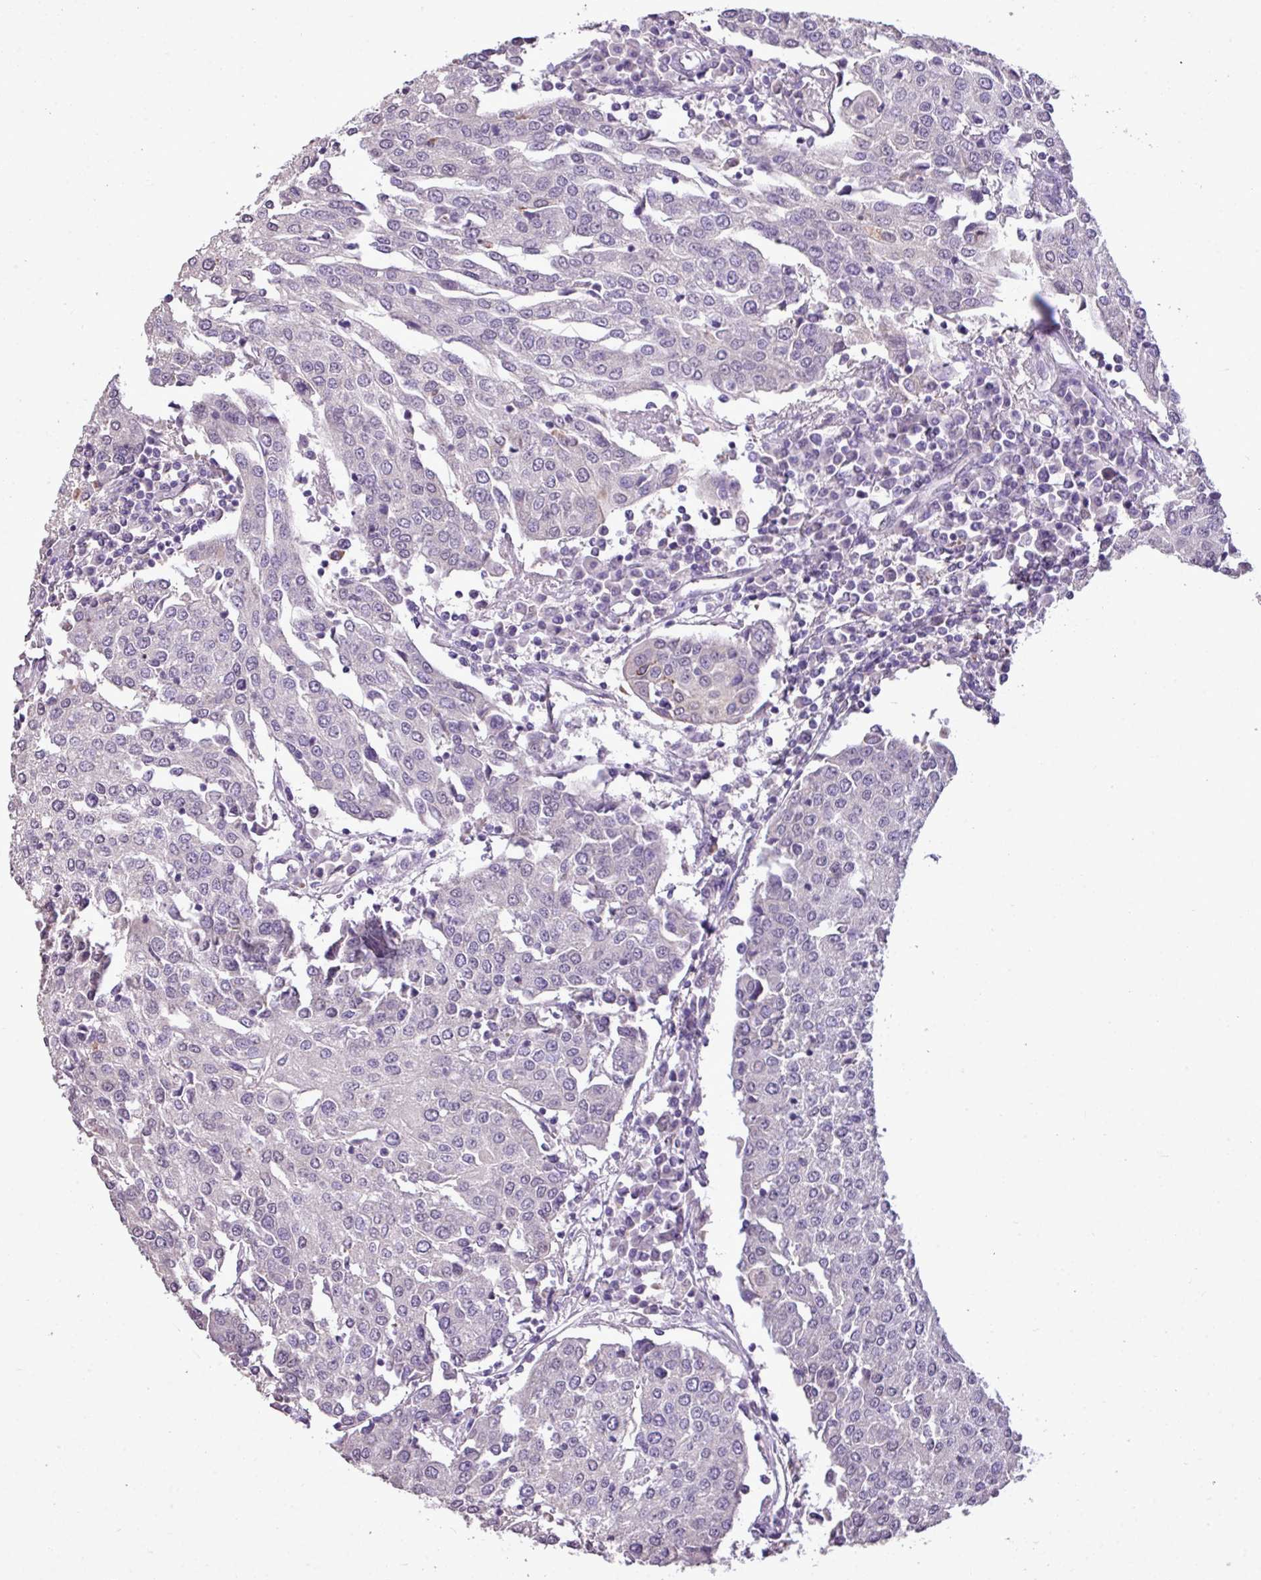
{"staining": {"intensity": "negative", "quantity": "none", "location": "none"}, "tissue": "urothelial cancer", "cell_type": "Tumor cells", "image_type": "cancer", "snomed": [{"axis": "morphology", "description": "Urothelial carcinoma, High grade"}, {"axis": "topography", "description": "Urinary bladder"}], "caption": "Immunohistochemical staining of high-grade urothelial carcinoma displays no significant staining in tumor cells.", "gene": "ALDH2", "patient": {"sex": "female", "age": 85}}